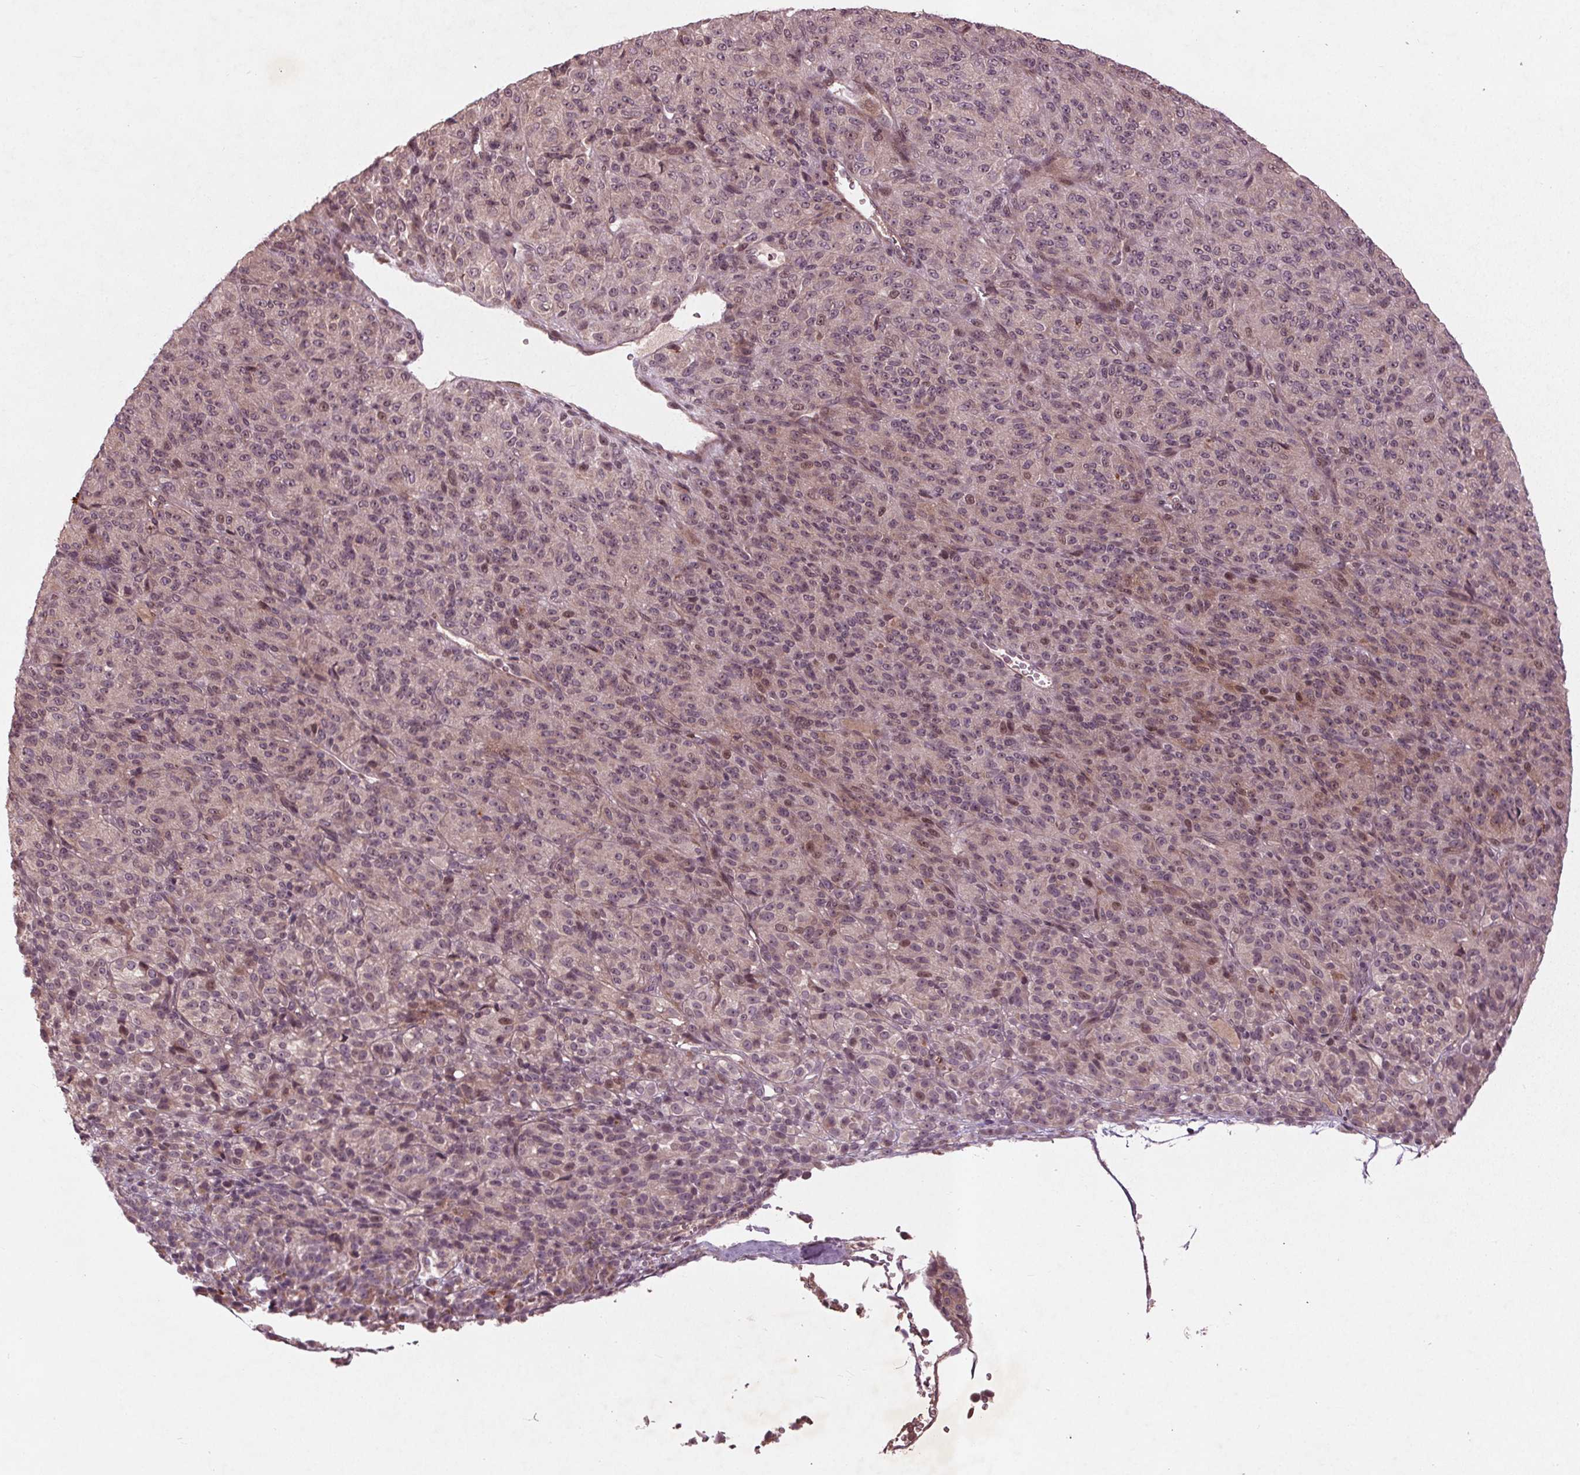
{"staining": {"intensity": "weak", "quantity": "<25%", "location": "nuclear"}, "tissue": "melanoma", "cell_type": "Tumor cells", "image_type": "cancer", "snomed": [{"axis": "morphology", "description": "Malignant melanoma, Metastatic site"}, {"axis": "topography", "description": "Brain"}], "caption": "IHC histopathology image of human melanoma stained for a protein (brown), which displays no staining in tumor cells.", "gene": "CDKL4", "patient": {"sex": "female", "age": 56}}